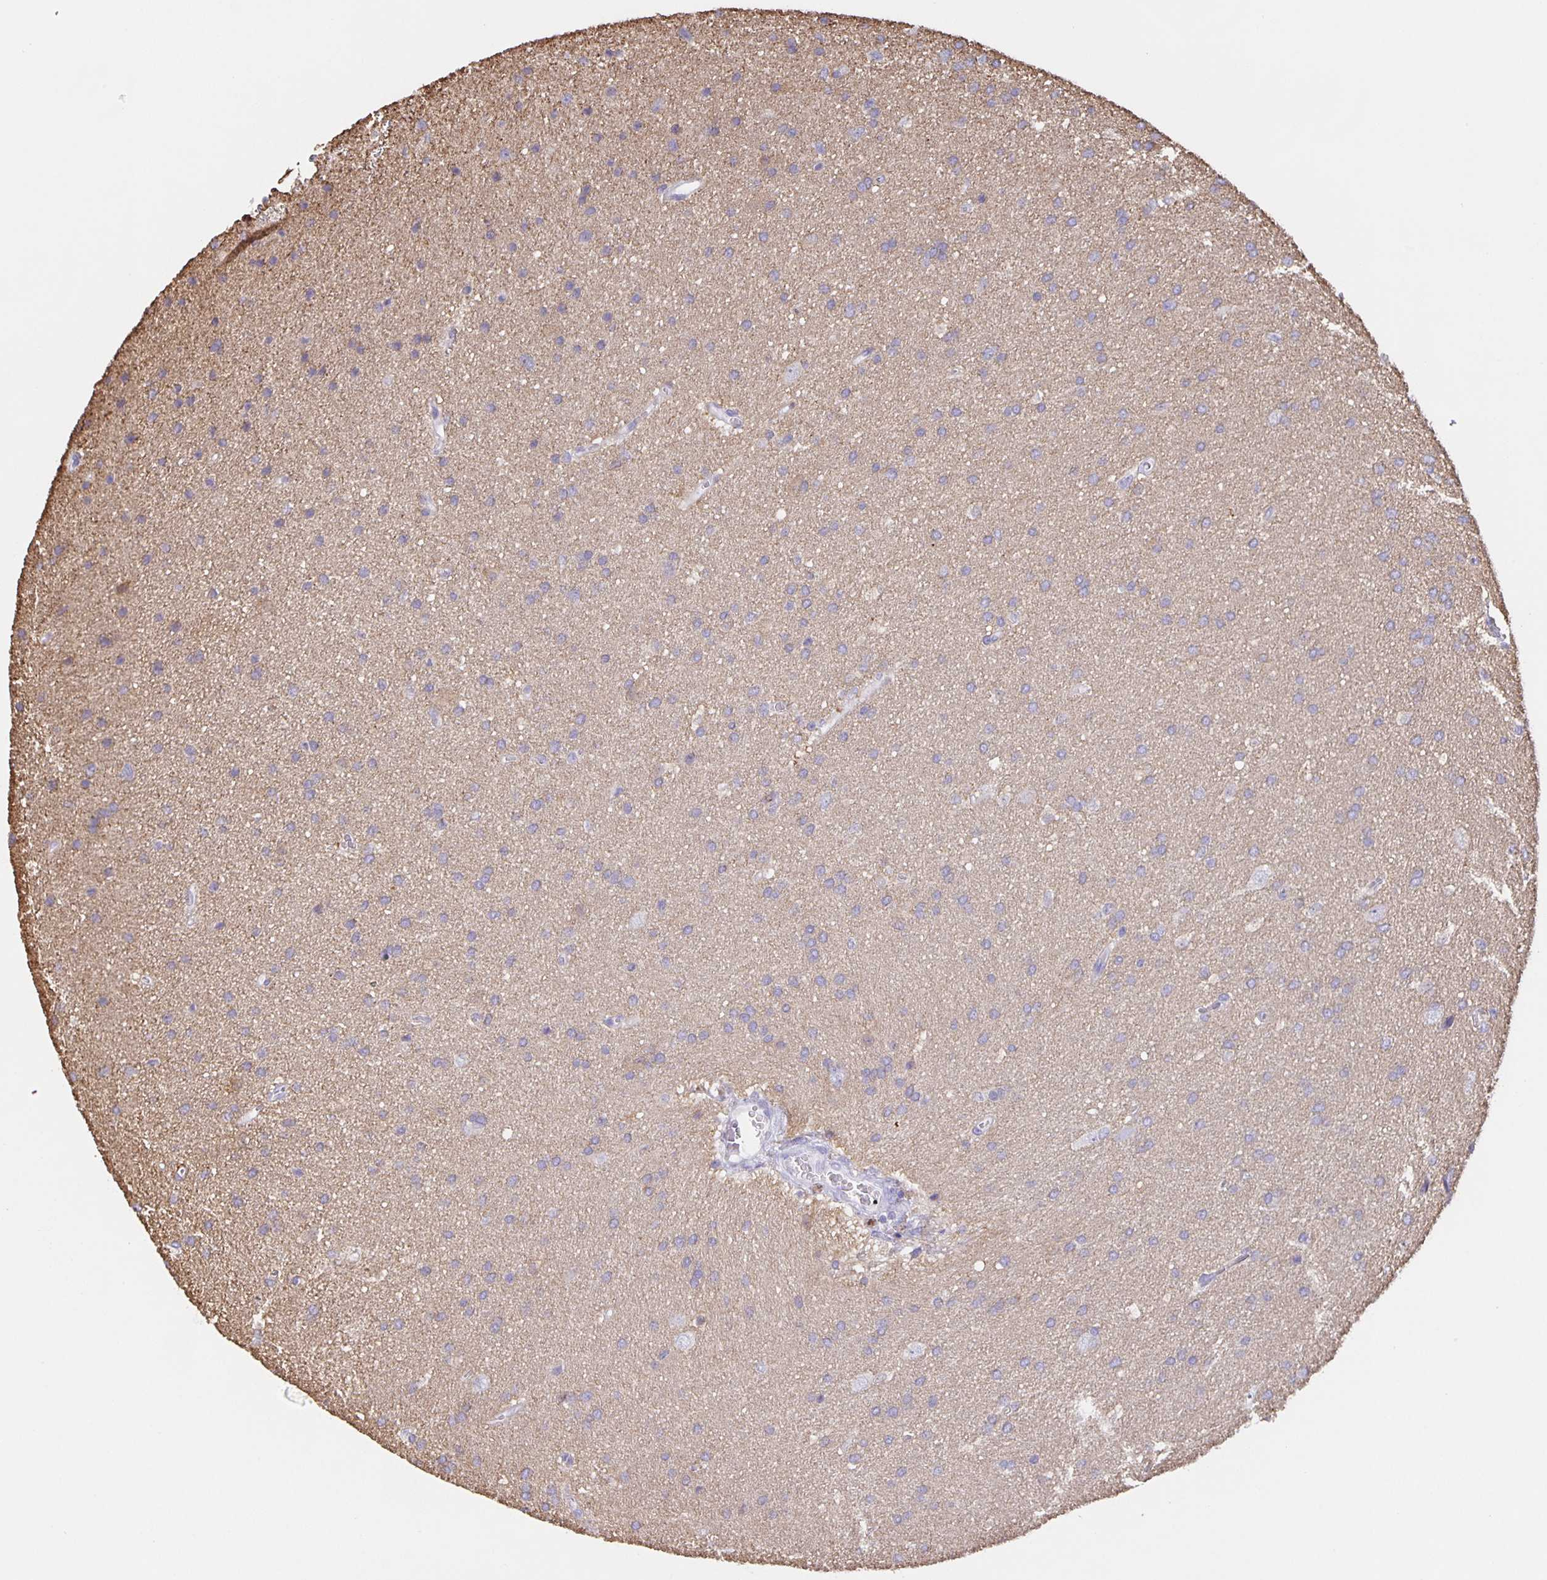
{"staining": {"intensity": "negative", "quantity": "none", "location": "none"}, "tissue": "glioma", "cell_type": "Tumor cells", "image_type": "cancer", "snomed": [{"axis": "morphology", "description": "Glioma, malignant, Low grade"}, {"axis": "topography", "description": "Brain"}], "caption": "Protein analysis of glioma displays no significant positivity in tumor cells.", "gene": "MARCHF6", "patient": {"sex": "female", "age": 54}}